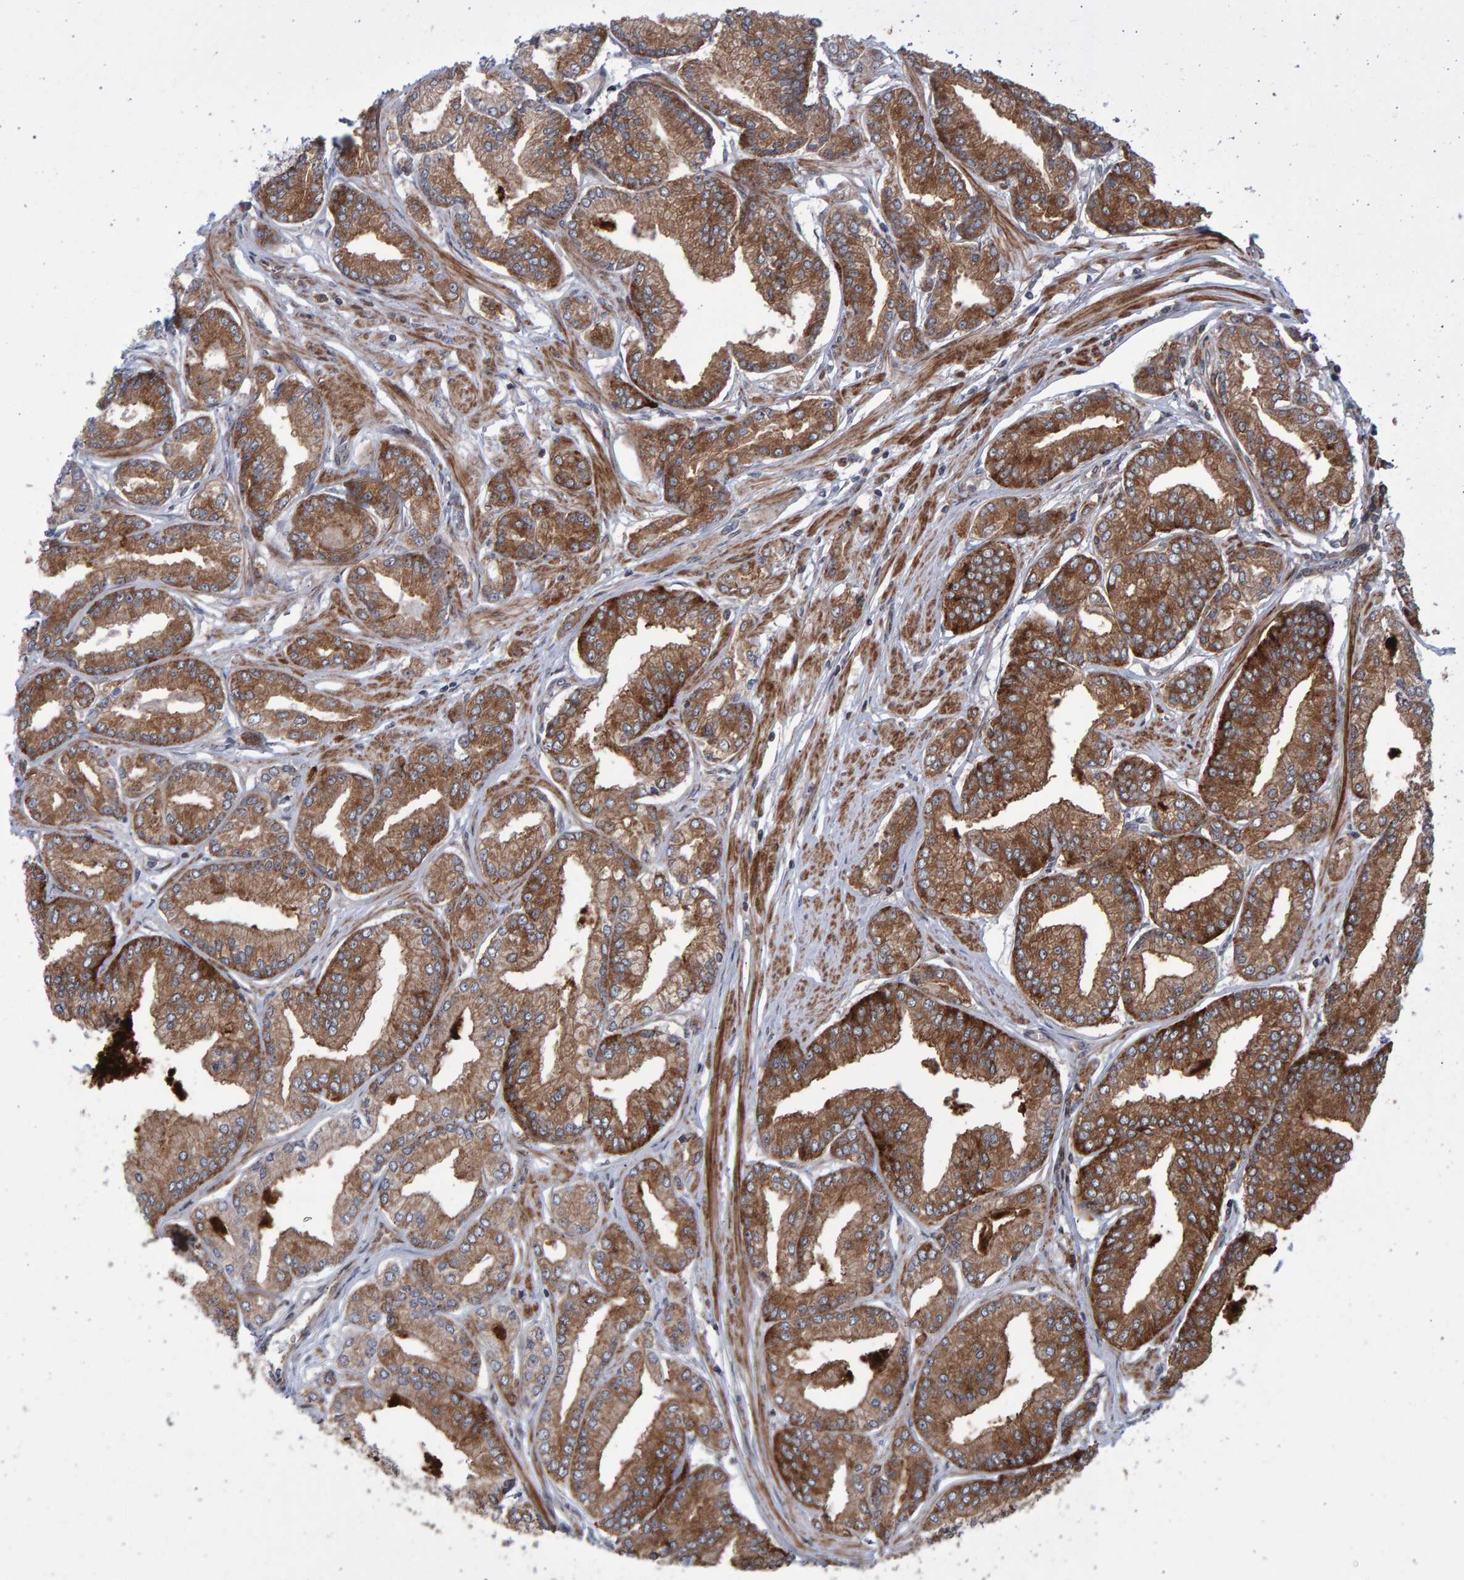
{"staining": {"intensity": "moderate", "quantity": ">75%", "location": "cytoplasmic/membranous"}, "tissue": "prostate cancer", "cell_type": "Tumor cells", "image_type": "cancer", "snomed": [{"axis": "morphology", "description": "Adenocarcinoma, Low grade"}, {"axis": "topography", "description": "Prostate"}], "caption": "Prostate cancer stained with DAB (3,3'-diaminobenzidine) immunohistochemistry exhibits medium levels of moderate cytoplasmic/membranous expression in approximately >75% of tumor cells.", "gene": "LRBA", "patient": {"sex": "male", "age": 52}}